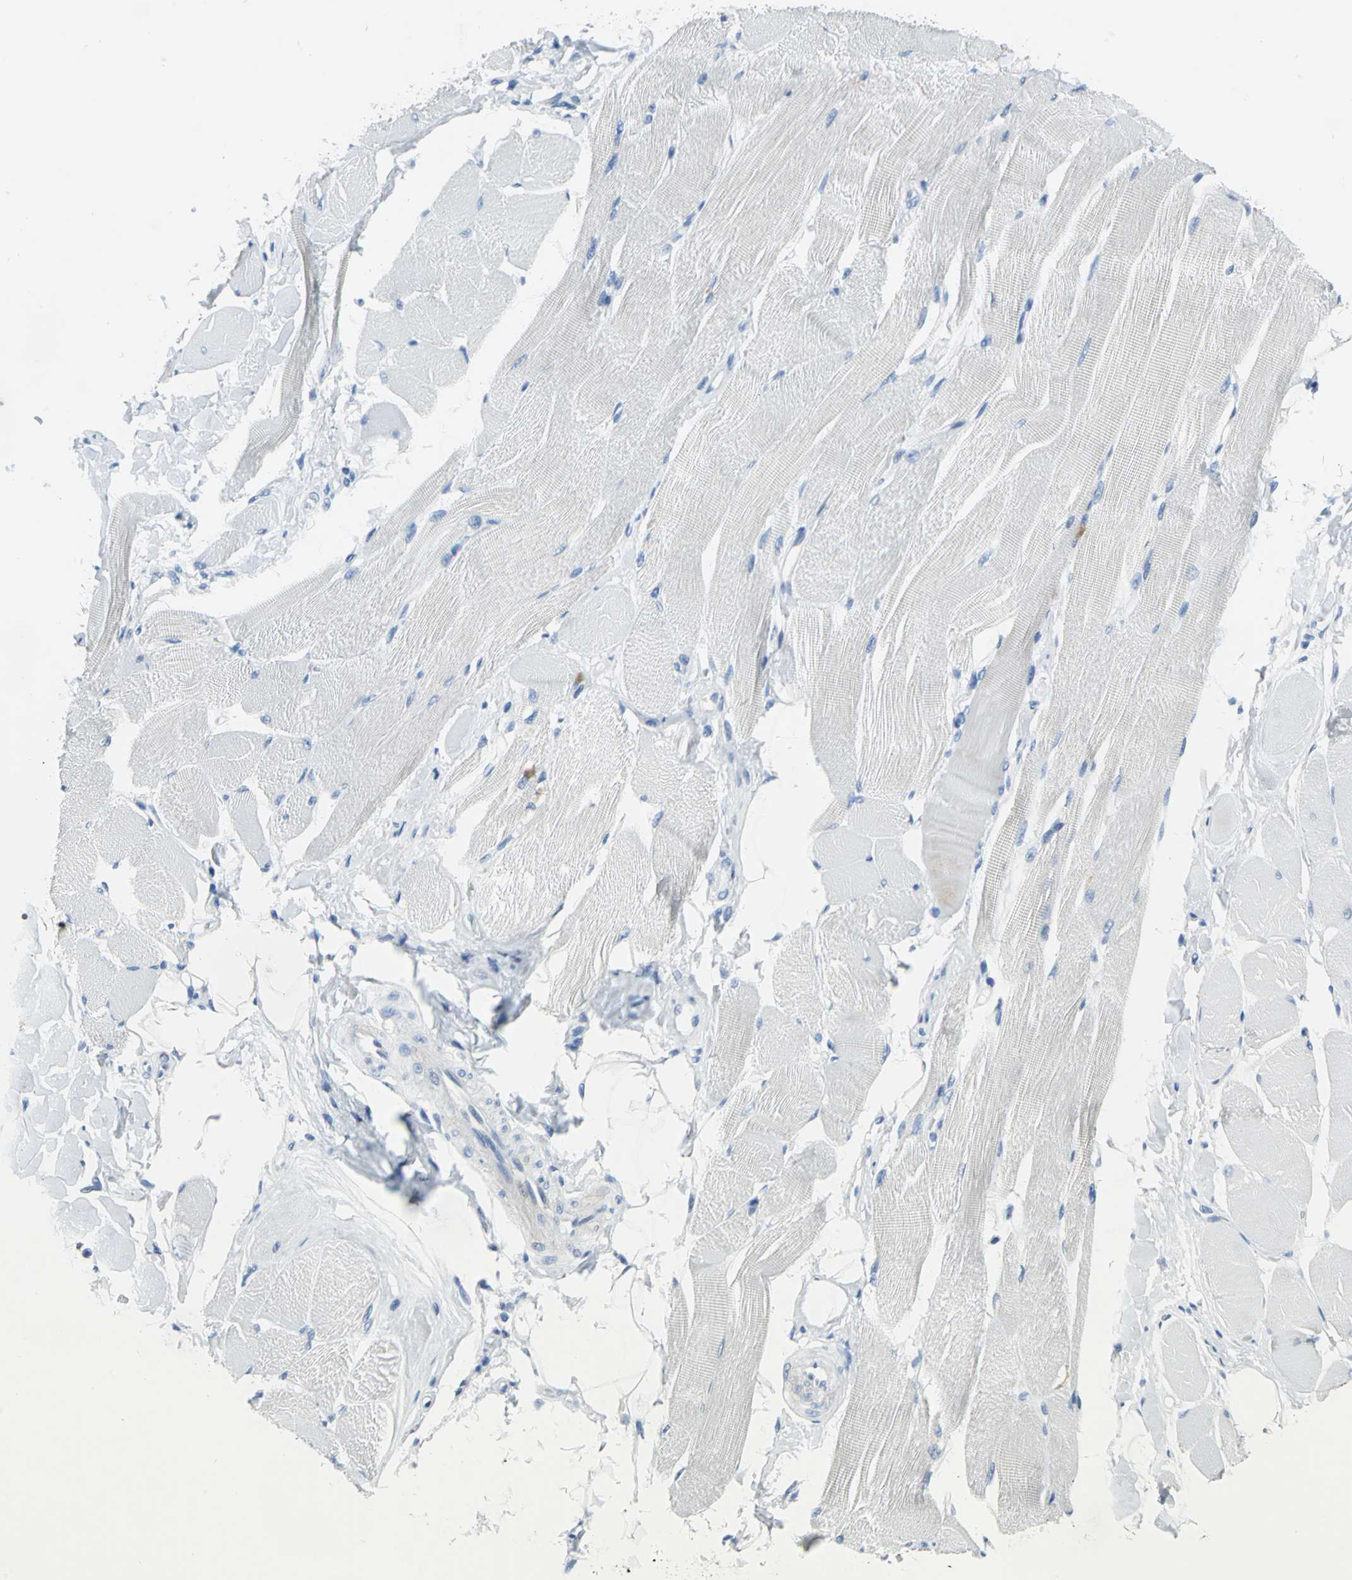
{"staining": {"intensity": "negative", "quantity": "none", "location": "none"}, "tissue": "skeletal muscle", "cell_type": "Myocytes", "image_type": "normal", "snomed": [{"axis": "morphology", "description": "Normal tissue, NOS"}, {"axis": "topography", "description": "Skeletal muscle"}, {"axis": "topography", "description": "Peripheral nerve tissue"}], "caption": "DAB (3,3'-diaminobenzidine) immunohistochemical staining of normal human skeletal muscle exhibits no significant staining in myocytes.", "gene": "PKLR", "patient": {"sex": "female", "age": 84}}